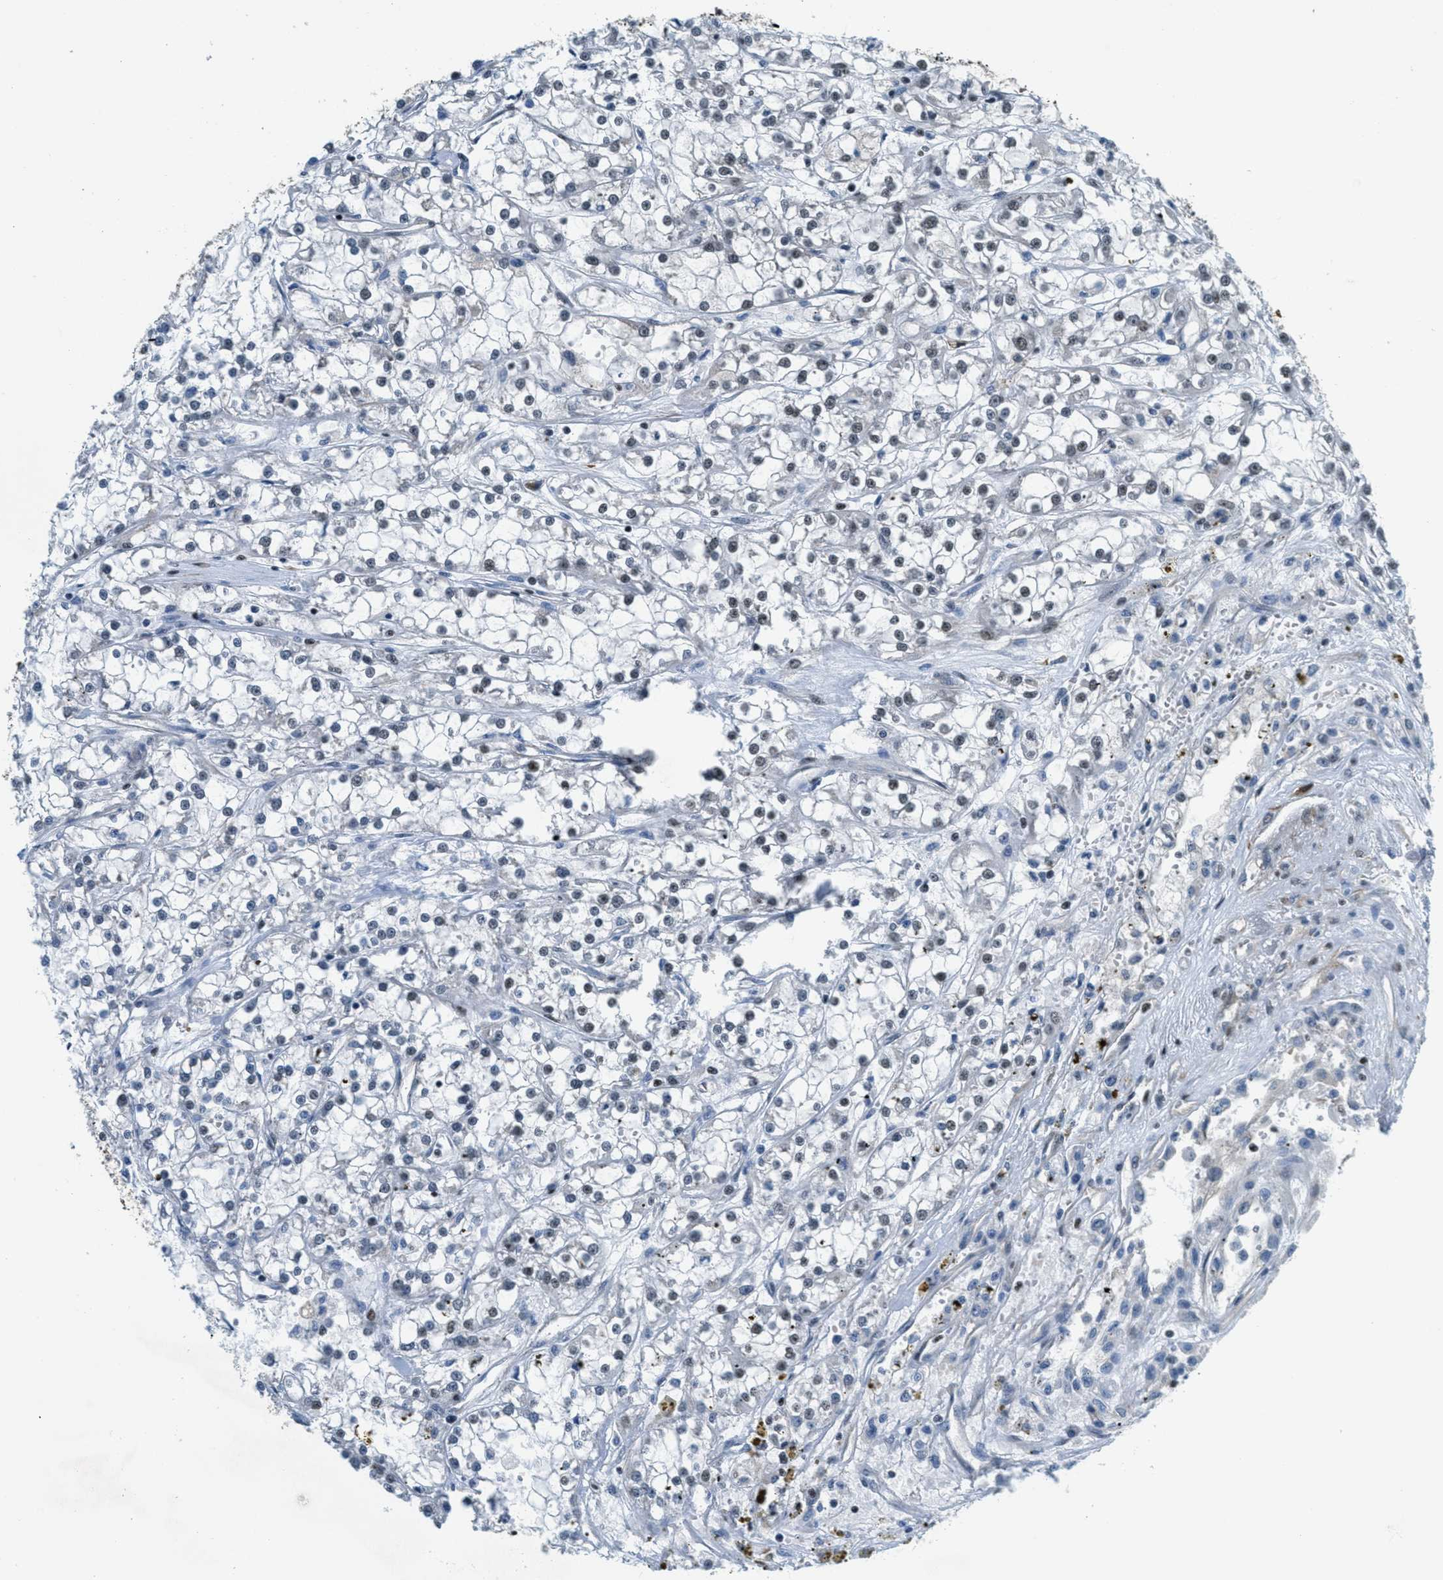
{"staining": {"intensity": "weak", "quantity": "25%-75%", "location": "nuclear"}, "tissue": "renal cancer", "cell_type": "Tumor cells", "image_type": "cancer", "snomed": [{"axis": "morphology", "description": "Adenocarcinoma, NOS"}, {"axis": "topography", "description": "Kidney"}], "caption": "Immunohistochemical staining of human renal adenocarcinoma displays weak nuclear protein positivity in about 25%-75% of tumor cells. (Brightfield microscopy of DAB IHC at high magnification).", "gene": "CFAP36", "patient": {"sex": "female", "age": 52}}